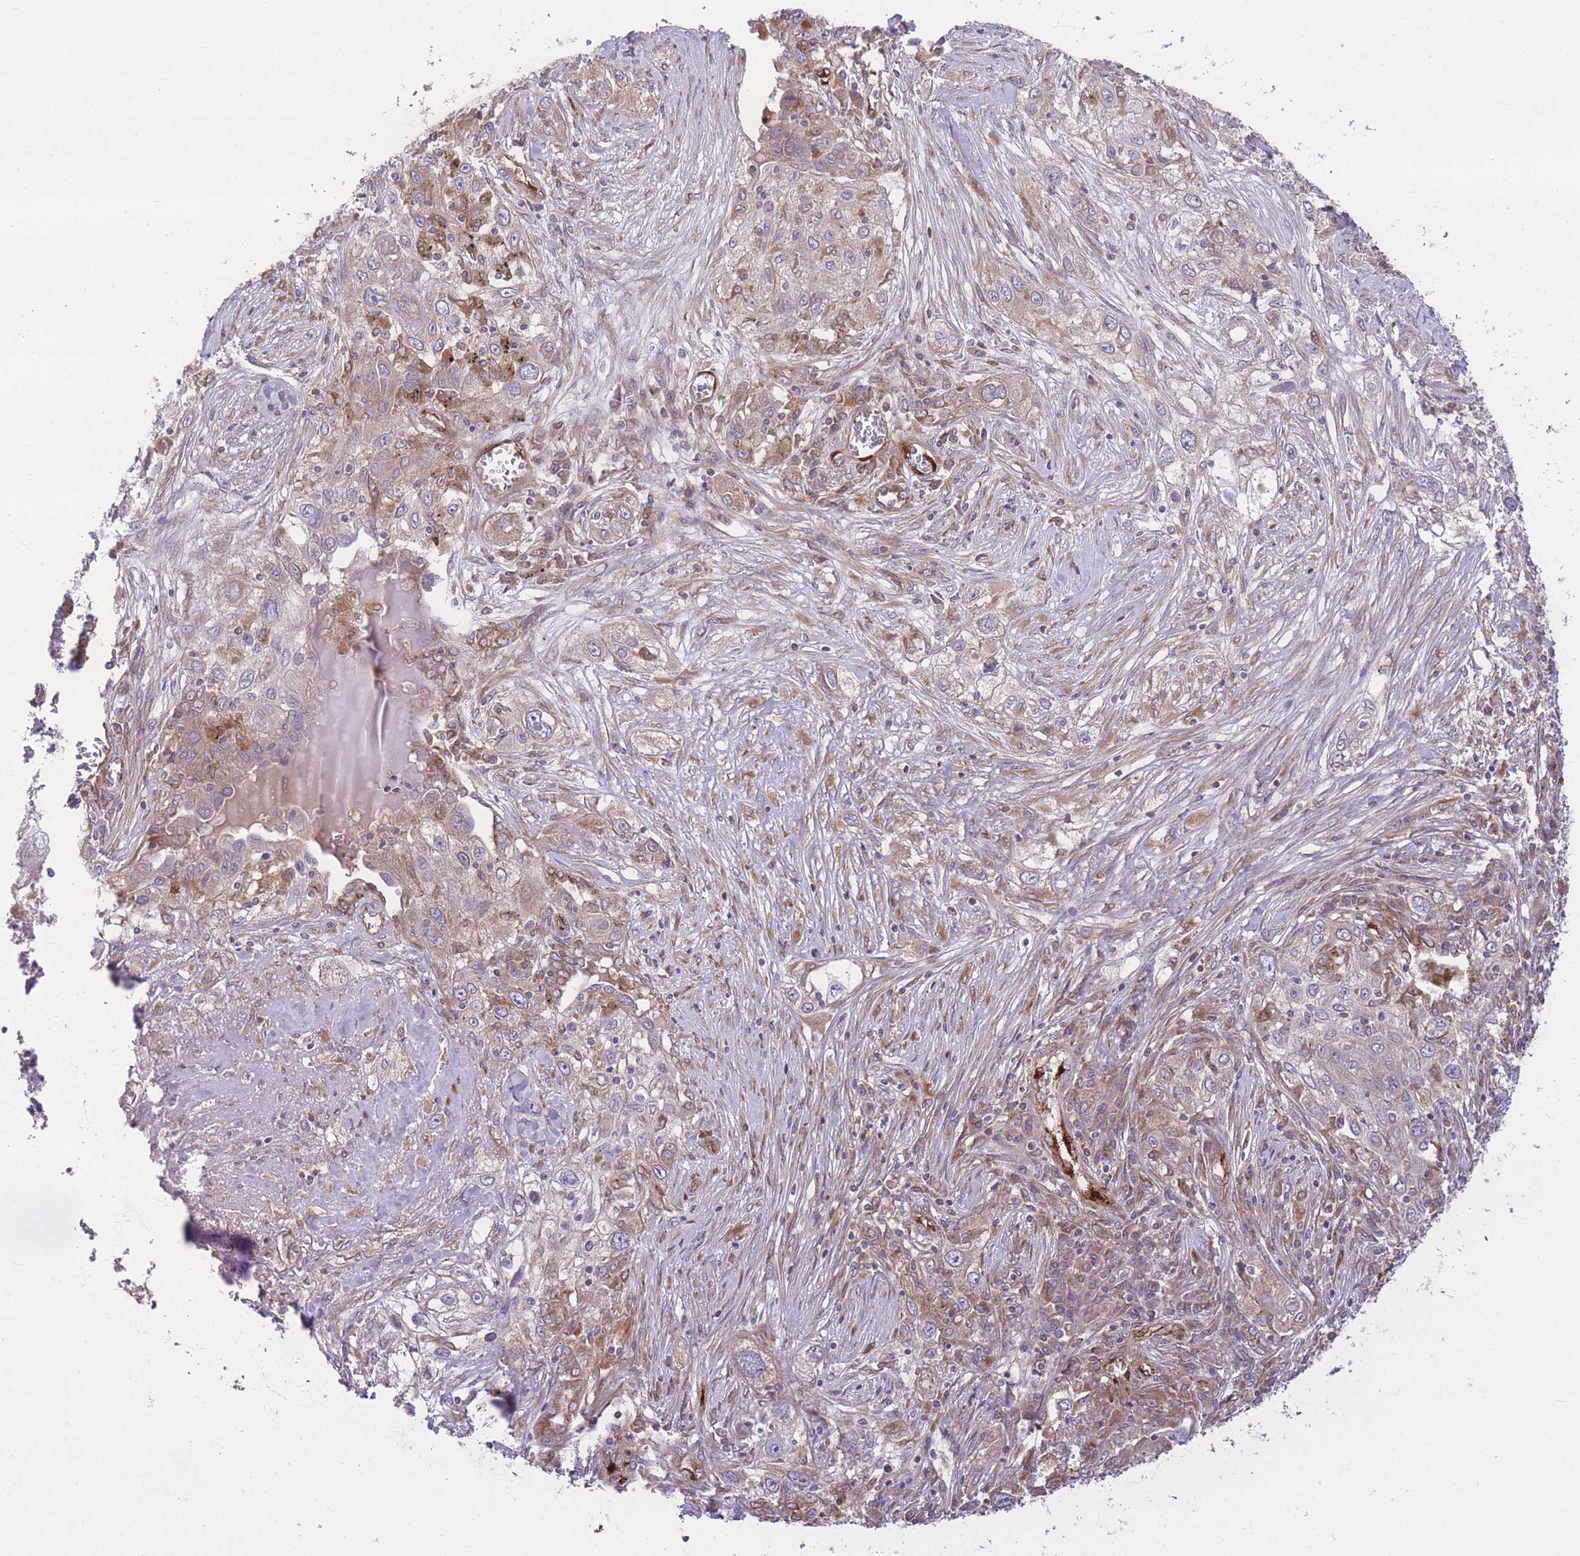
{"staining": {"intensity": "weak", "quantity": "<25%", "location": "cytoplasmic/membranous"}, "tissue": "lung cancer", "cell_type": "Tumor cells", "image_type": "cancer", "snomed": [{"axis": "morphology", "description": "Squamous cell carcinoma, NOS"}, {"axis": "topography", "description": "Lung"}], "caption": "Immunohistochemistry of lung cancer shows no staining in tumor cells.", "gene": "CISH", "patient": {"sex": "female", "age": 69}}